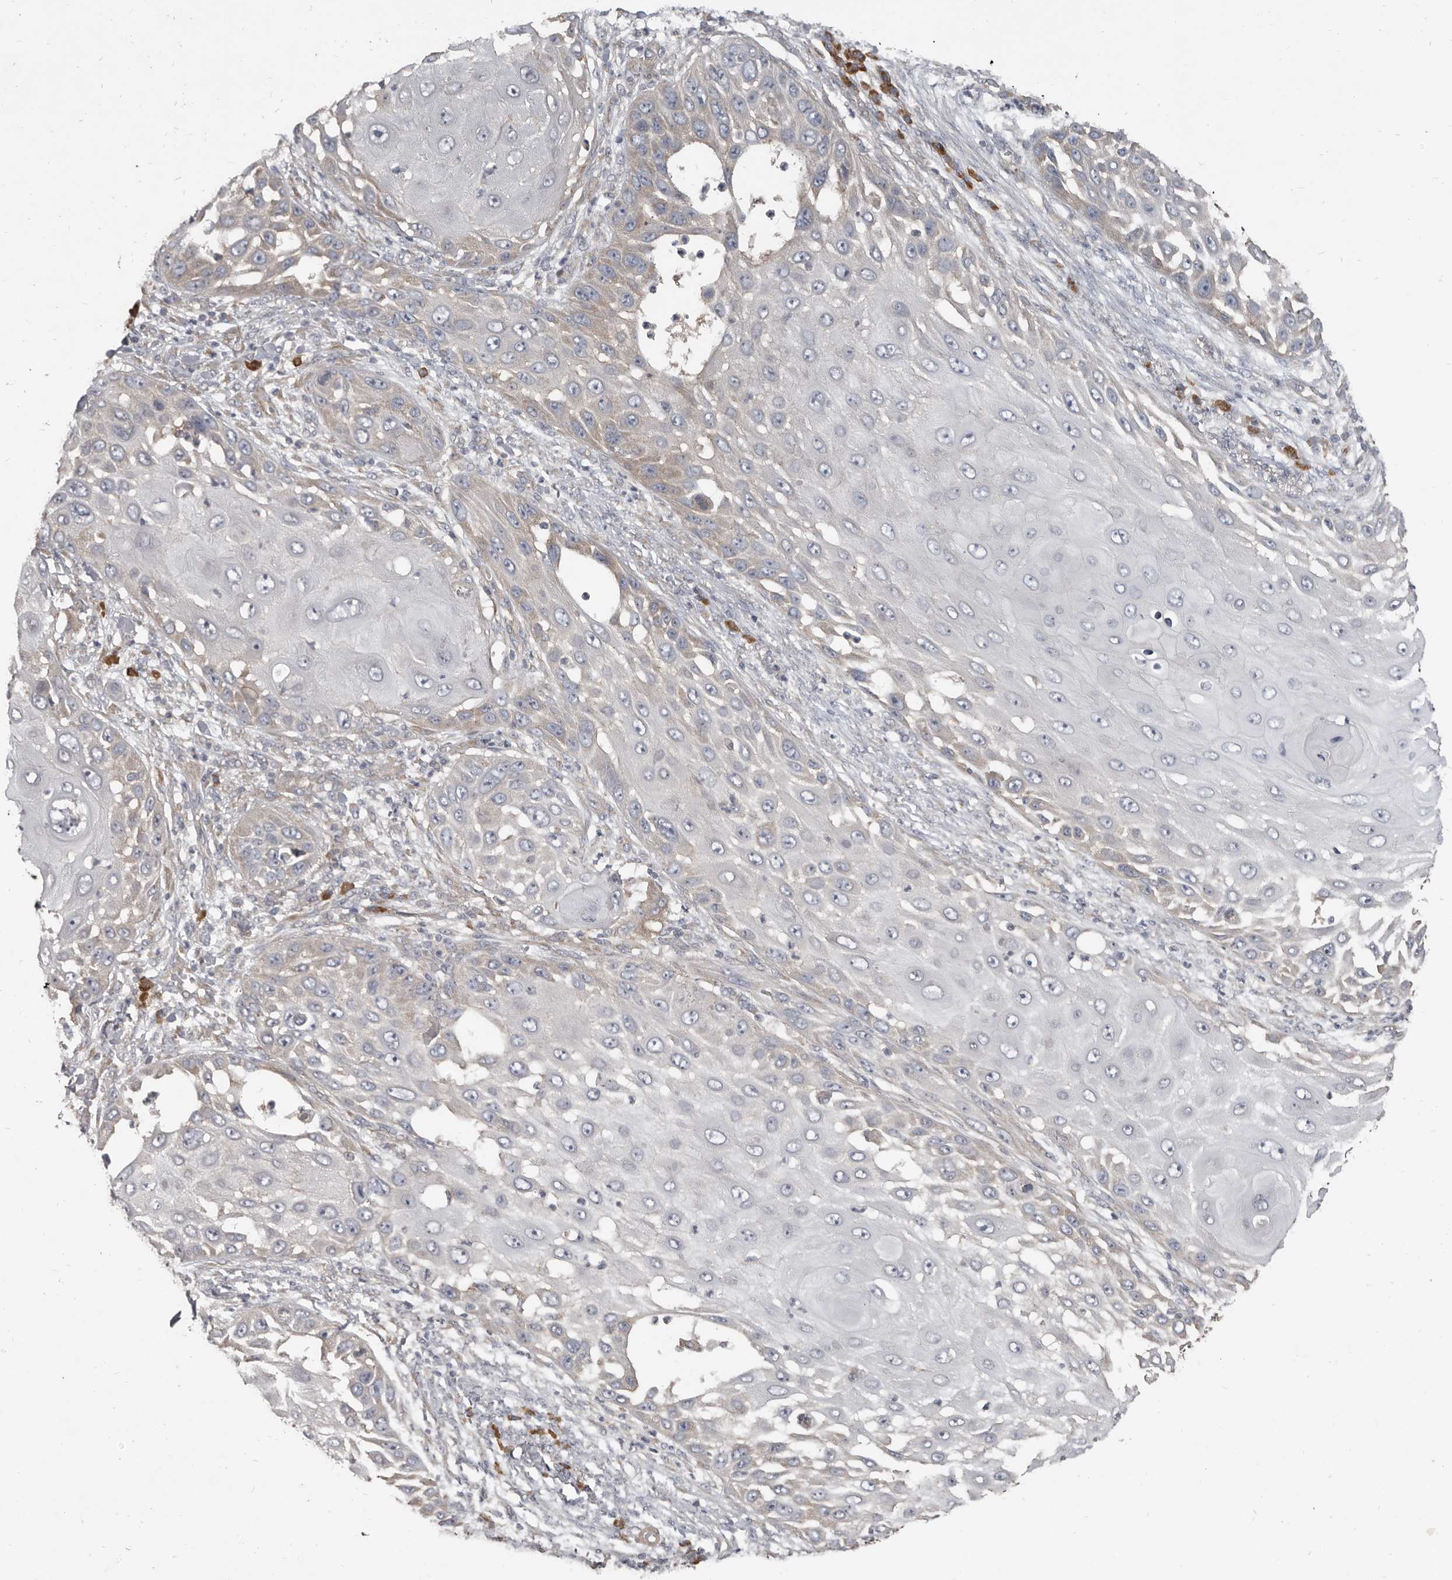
{"staining": {"intensity": "weak", "quantity": "<25%", "location": "cytoplasmic/membranous"}, "tissue": "skin cancer", "cell_type": "Tumor cells", "image_type": "cancer", "snomed": [{"axis": "morphology", "description": "Squamous cell carcinoma, NOS"}, {"axis": "topography", "description": "Skin"}], "caption": "Skin cancer (squamous cell carcinoma) stained for a protein using immunohistochemistry (IHC) demonstrates no positivity tumor cells.", "gene": "AKNAD1", "patient": {"sex": "female", "age": 44}}